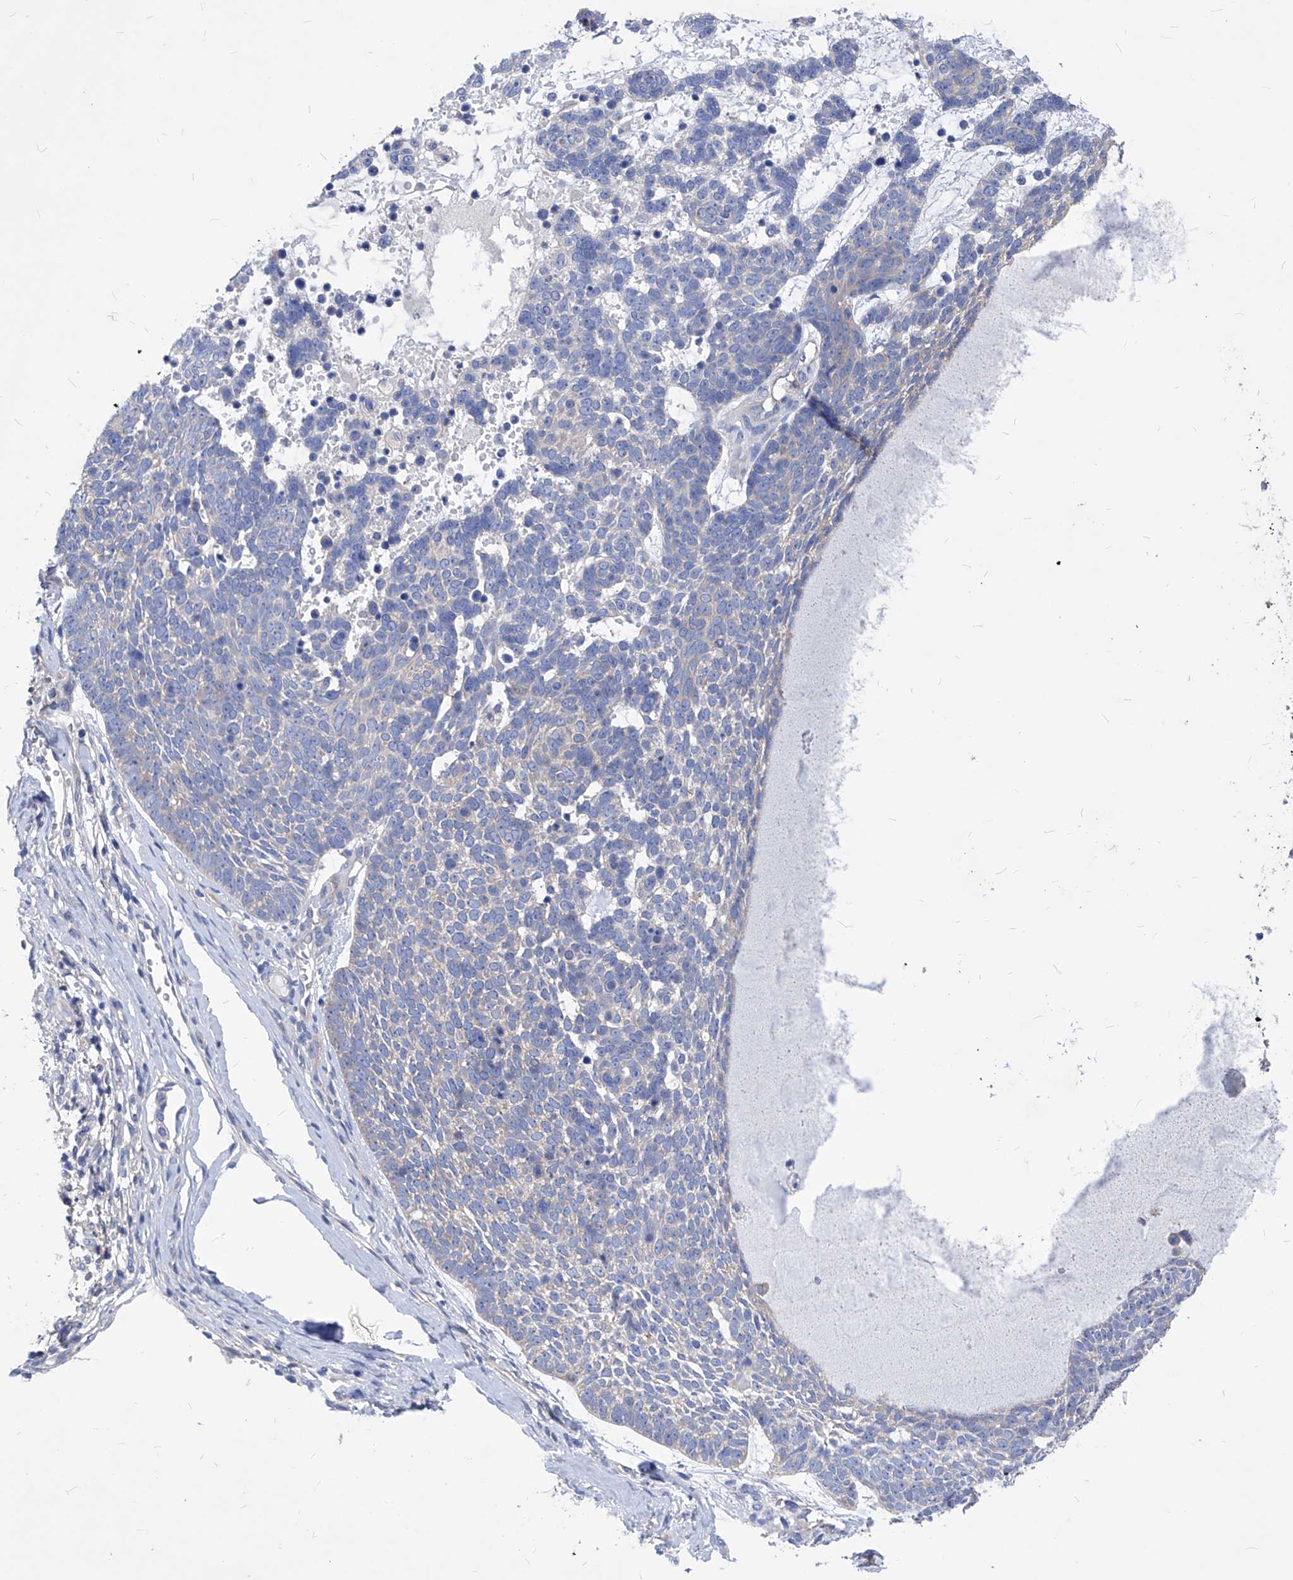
{"staining": {"intensity": "negative", "quantity": "none", "location": "none"}, "tissue": "skin cancer", "cell_type": "Tumor cells", "image_type": "cancer", "snomed": [{"axis": "morphology", "description": "Basal cell carcinoma"}, {"axis": "topography", "description": "Skin"}], "caption": "An IHC micrograph of basal cell carcinoma (skin) is shown. There is no staining in tumor cells of basal cell carcinoma (skin). The staining was performed using DAB to visualize the protein expression in brown, while the nuclei were stained in blue with hematoxylin (Magnification: 20x).", "gene": "XPNPEP1", "patient": {"sex": "female", "age": 81}}